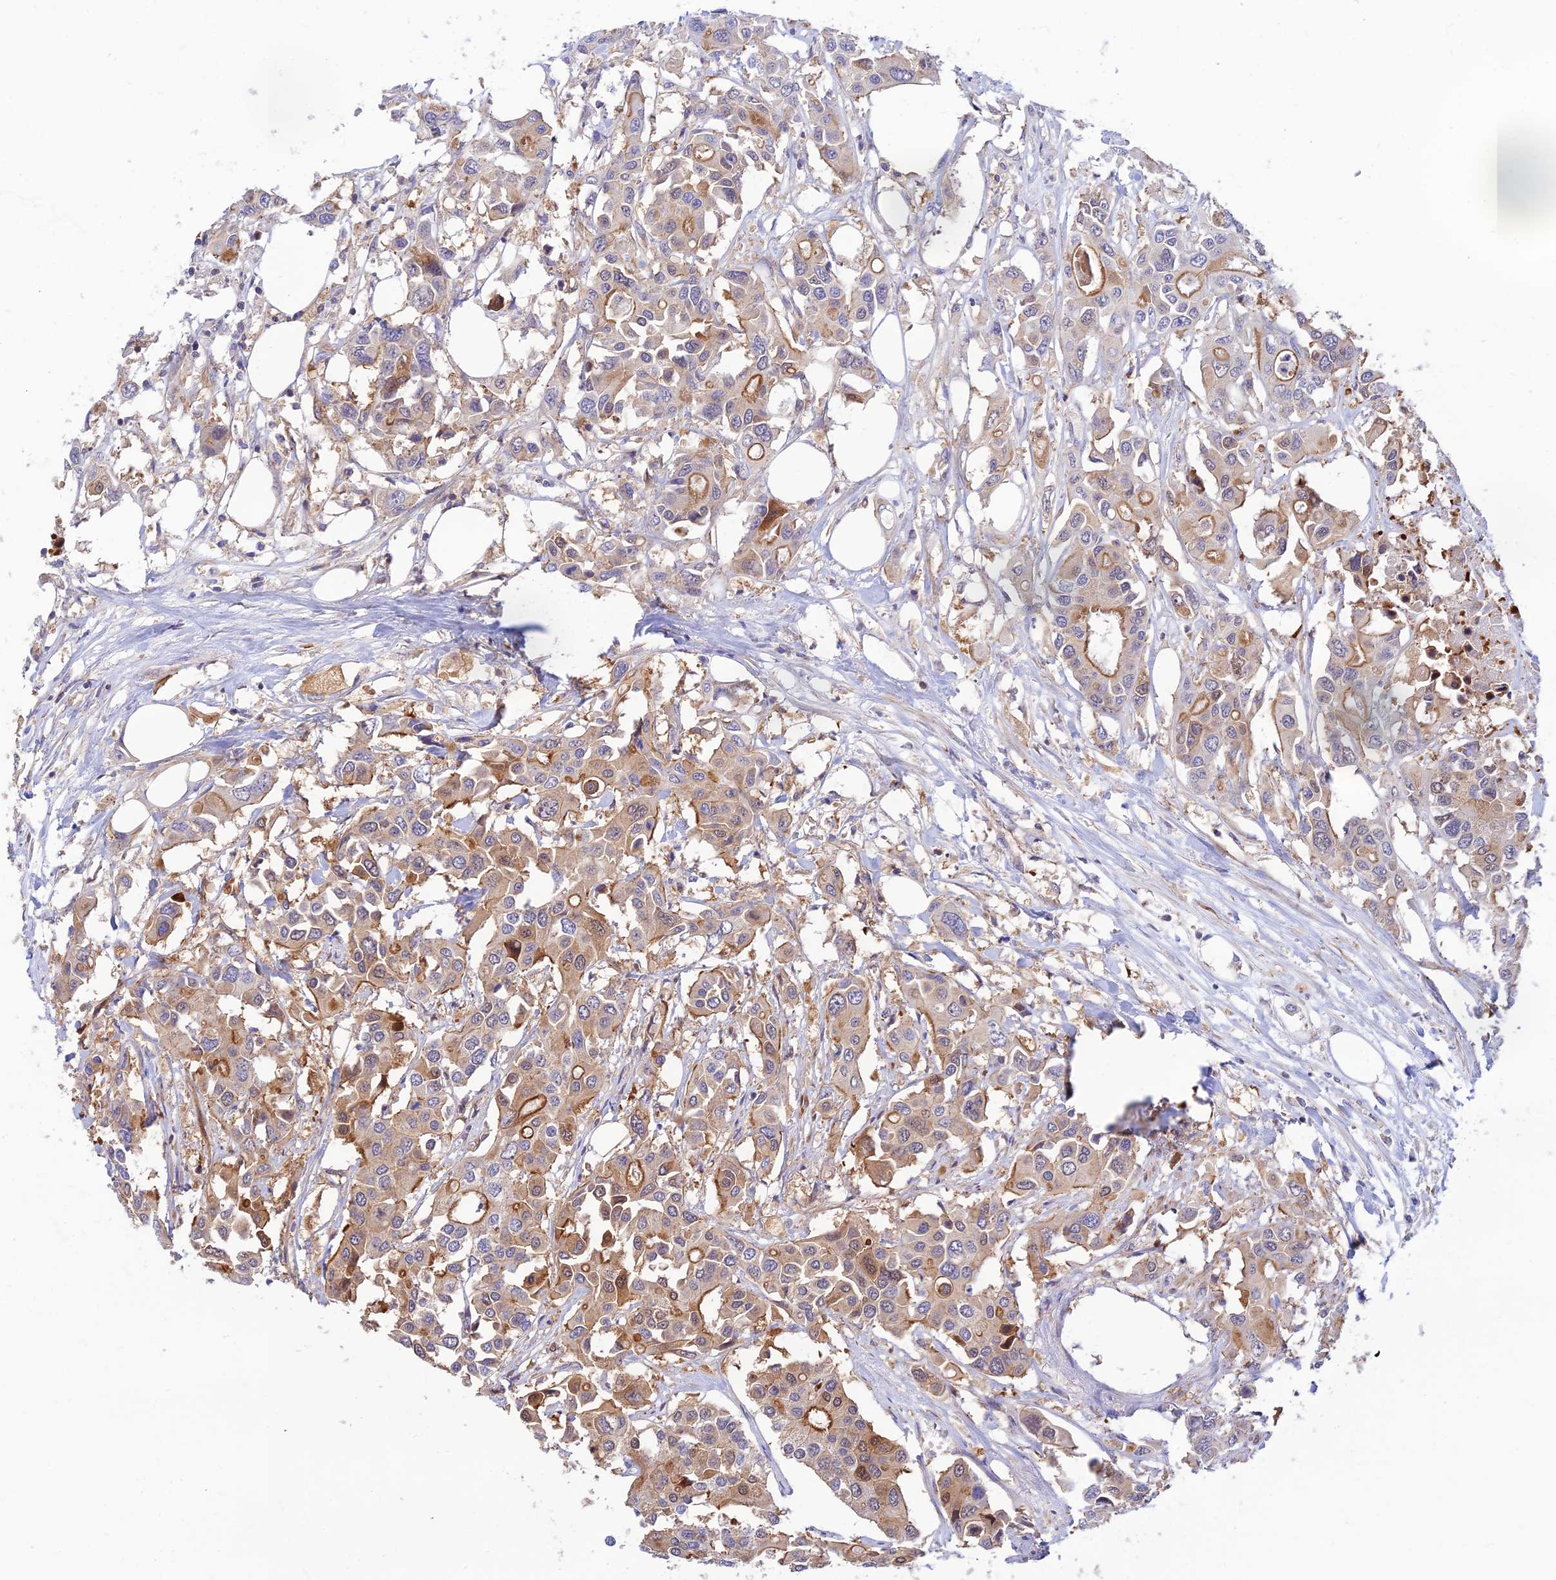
{"staining": {"intensity": "moderate", "quantity": "25%-75%", "location": "cytoplasmic/membranous"}, "tissue": "colorectal cancer", "cell_type": "Tumor cells", "image_type": "cancer", "snomed": [{"axis": "morphology", "description": "Adenocarcinoma, NOS"}, {"axis": "topography", "description": "Colon"}], "caption": "Protein expression analysis of colorectal cancer (adenocarcinoma) exhibits moderate cytoplasmic/membranous positivity in about 25%-75% of tumor cells. (Brightfield microscopy of DAB IHC at high magnification).", "gene": "PPP1R12C", "patient": {"sex": "male", "age": 77}}